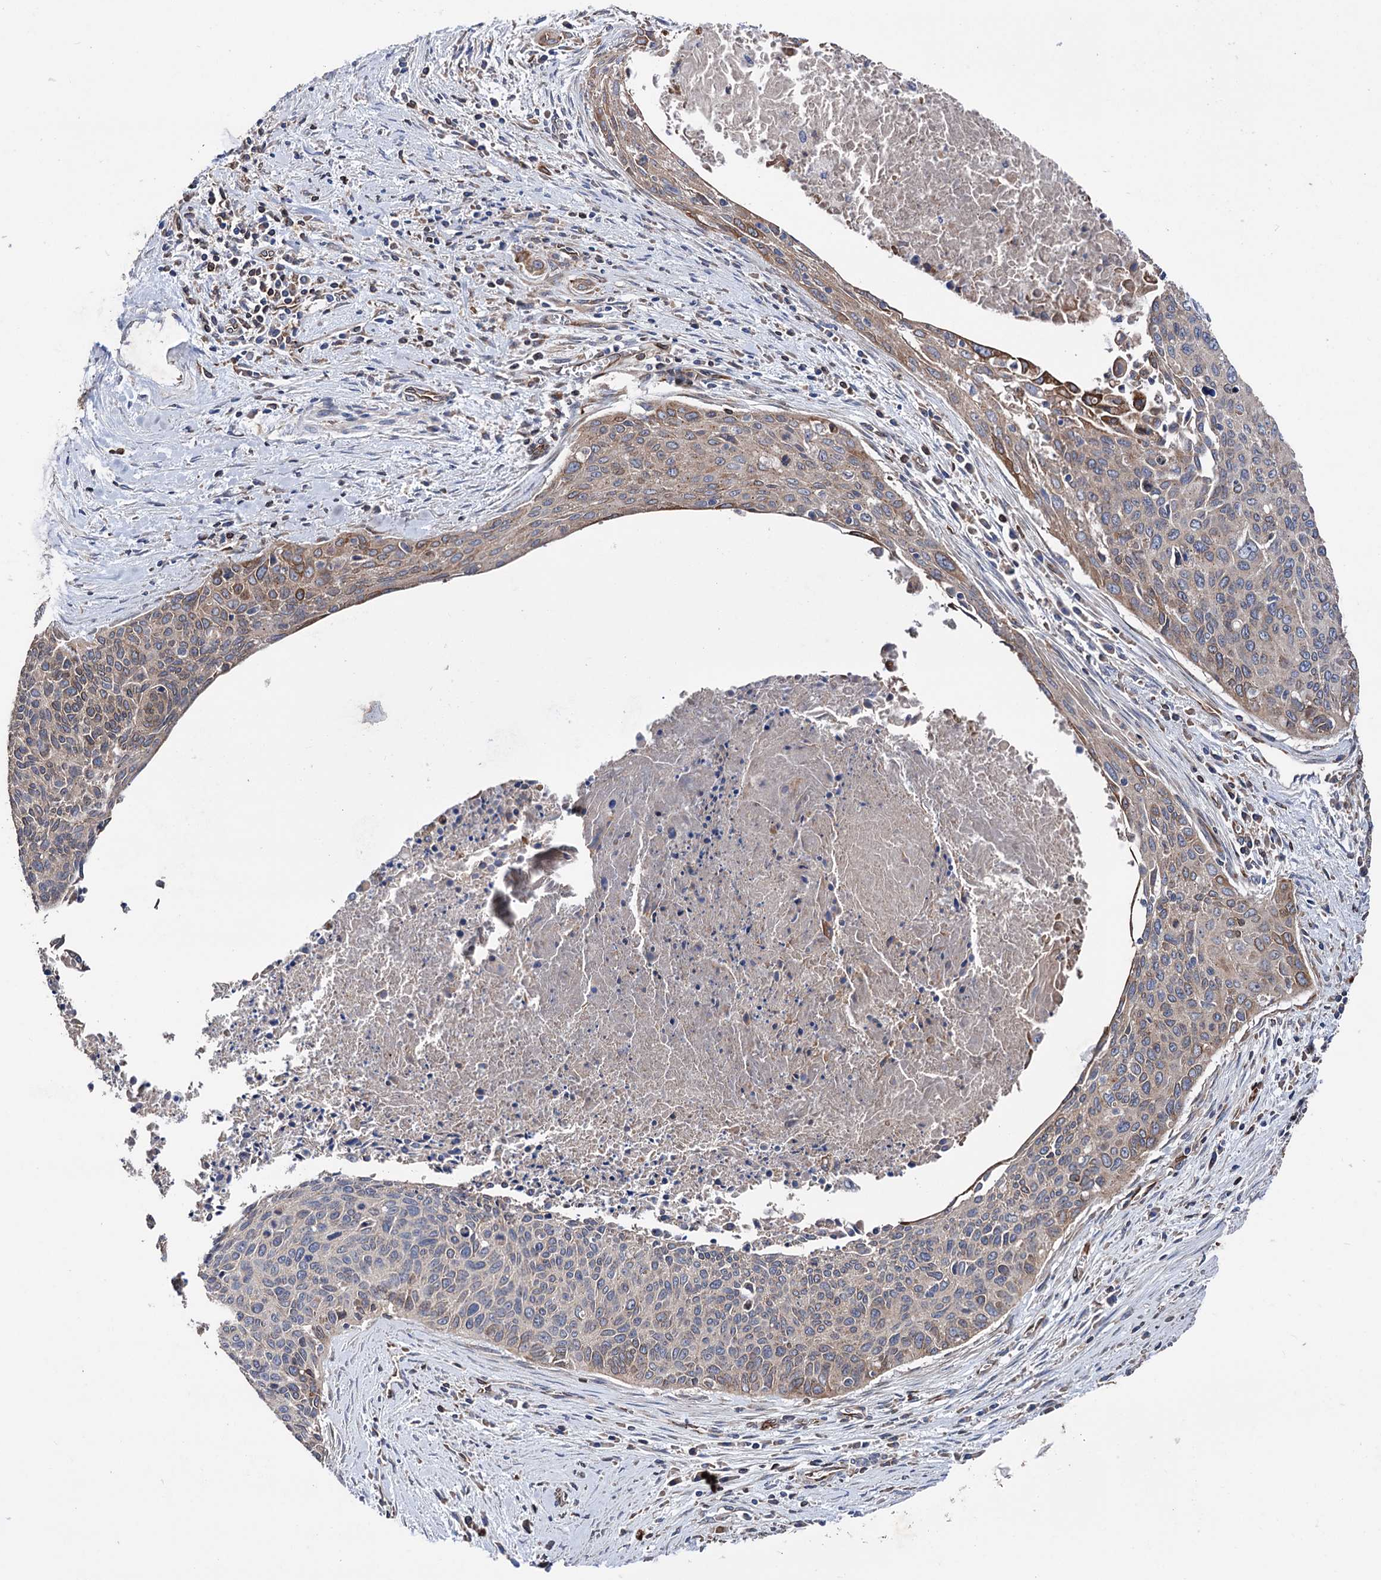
{"staining": {"intensity": "weak", "quantity": "<25%", "location": "cytoplasmic/membranous"}, "tissue": "cervical cancer", "cell_type": "Tumor cells", "image_type": "cancer", "snomed": [{"axis": "morphology", "description": "Squamous cell carcinoma, NOS"}, {"axis": "topography", "description": "Cervix"}], "caption": "Photomicrograph shows no significant protein positivity in tumor cells of cervical squamous cell carcinoma.", "gene": "STING1", "patient": {"sex": "female", "age": 55}}